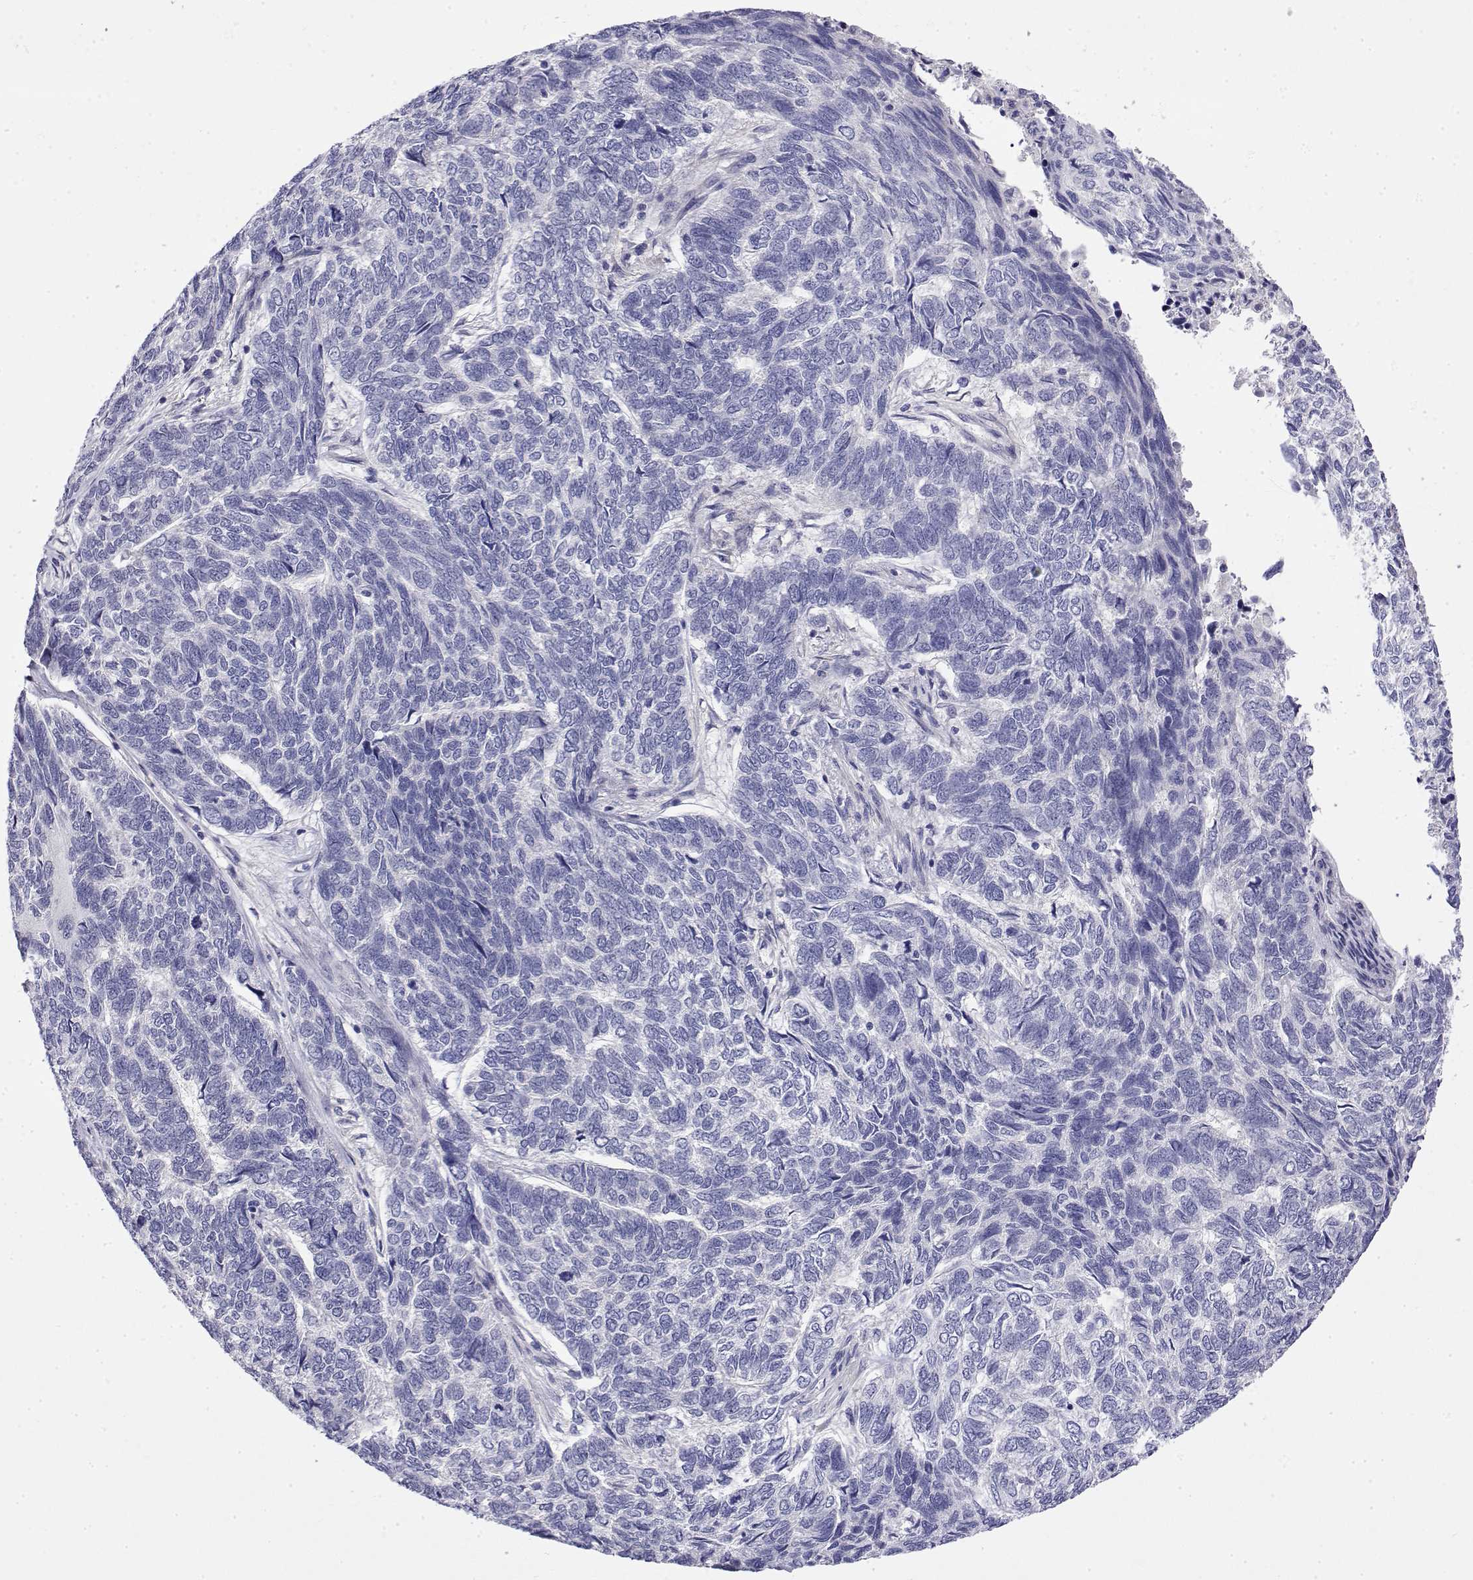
{"staining": {"intensity": "negative", "quantity": "none", "location": "none"}, "tissue": "skin cancer", "cell_type": "Tumor cells", "image_type": "cancer", "snomed": [{"axis": "morphology", "description": "Basal cell carcinoma"}, {"axis": "topography", "description": "Skin"}], "caption": "The IHC photomicrograph has no significant staining in tumor cells of skin basal cell carcinoma tissue.", "gene": "LY6D", "patient": {"sex": "female", "age": 65}}